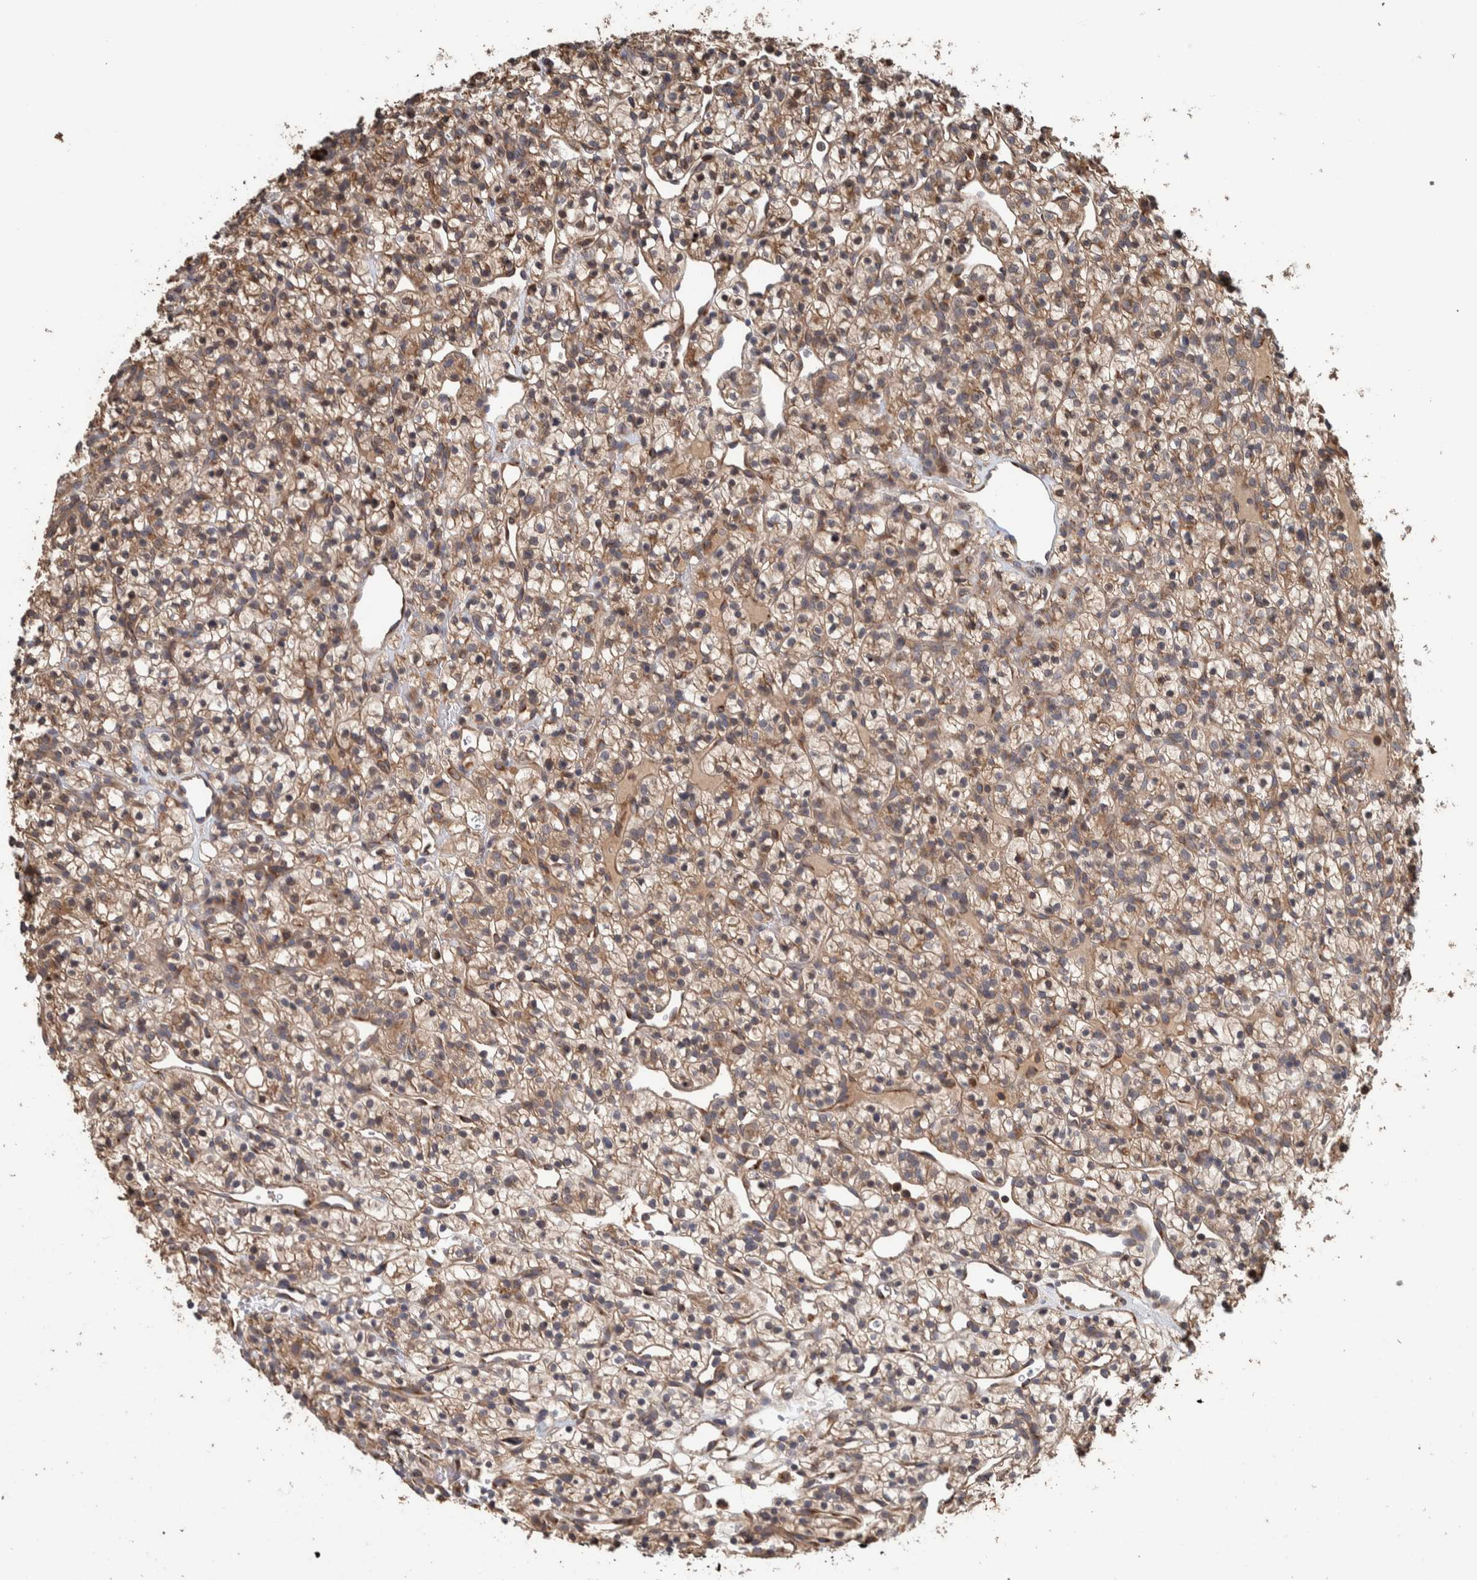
{"staining": {"intensity": "moderate", "quantity": ">75%", "location": "cytoplasmic/membranous"}, "tissue": "renal cancer", "cell_type": "Tumor cells", "image_type": "cancer", "snomed": [{"axis": "morphology", "description": "Adenocarcinoma, NOS"}, {"axis": "topography", "description": "Kidney"}], "caption": "This is an image of IHC staining of renal cancer, which shows moderate staining in the cytoplasmic/membranous of tumor cells.", "gene": "PLA2G3", "patient": {"sex": "female", "age": 57}}